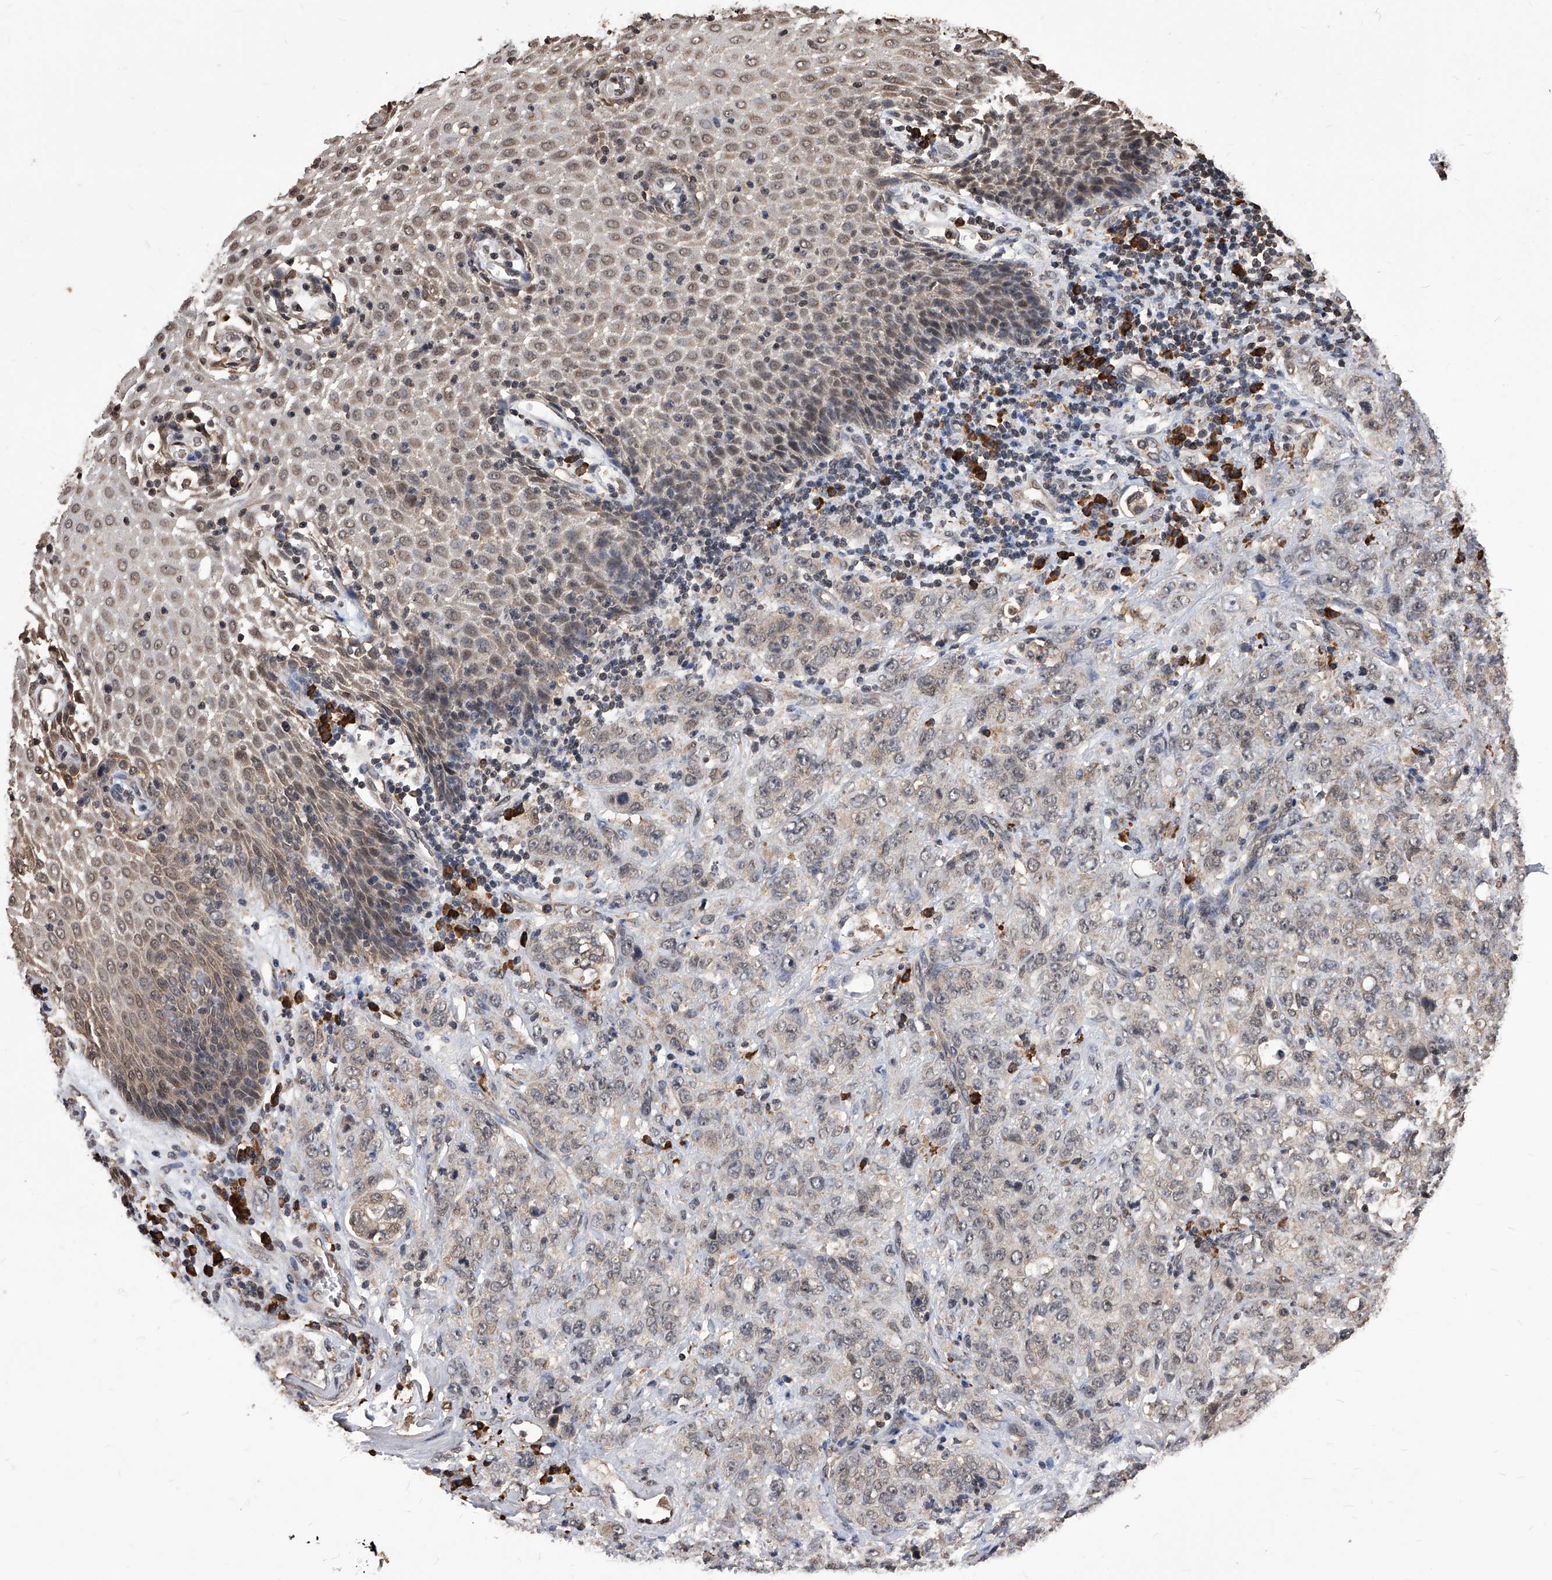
{"staining": {"intensity": "weak", "quantity": "<25%", "location": "cytoplasmic/membranous"}, "tissue": "stomach cancer", "cell_type": "Tumor cells", "image_type": "cancer", "snomed": [{"axis": "morphology", "description": "Adenocarcinoma, NOS"}, {"axis": "topography", "description": "Stomach"}], "caption": "Immunohistochemical staining of stomach adenocarcinoma reveals no significant expression in tumor cells. Nuclei are stained in blue.", "gene": "ID1", "patient": {"sex": "male", "age": 48}}